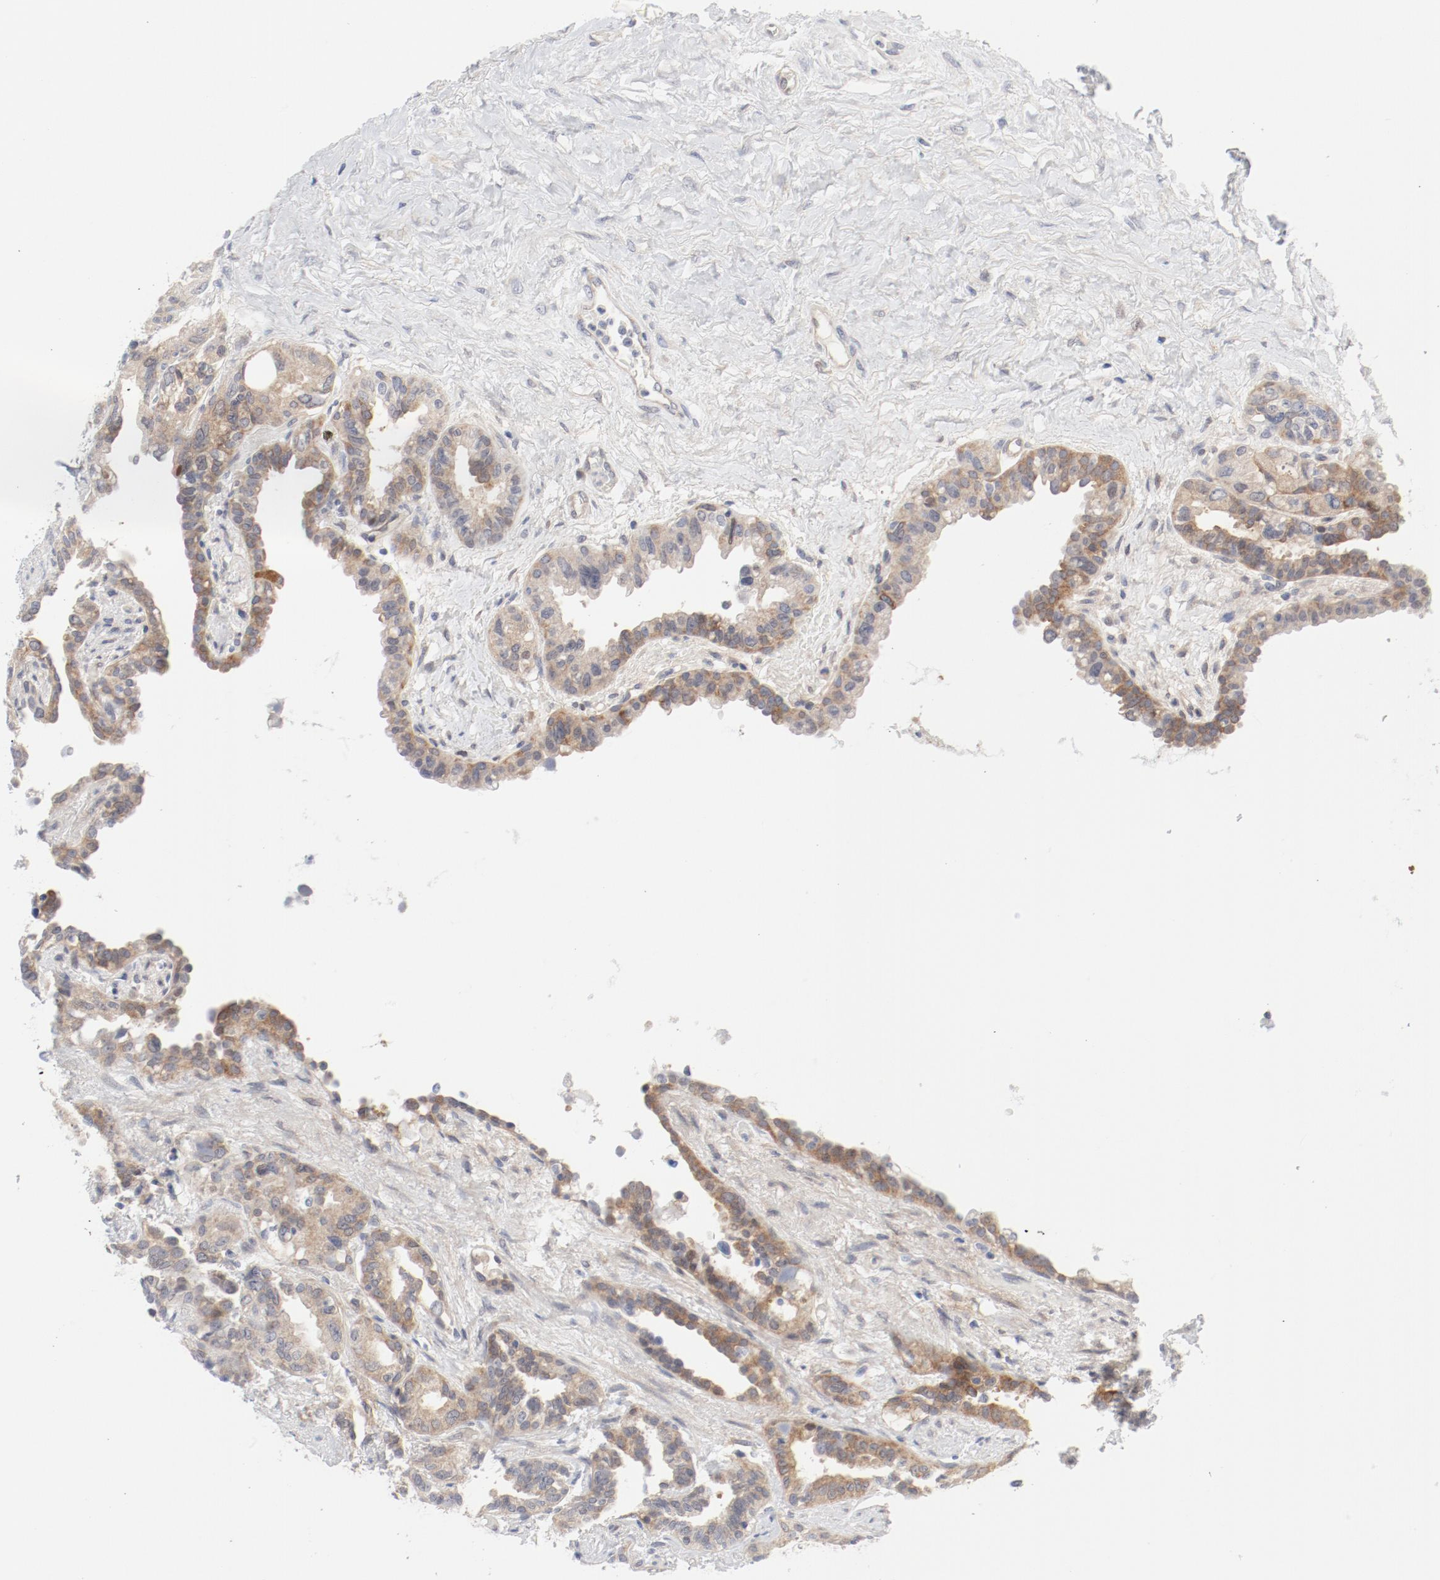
{"staining": {"intensity": "moderate", "quantity": ">75%", "location": "cytoplasmic/membranous"}, "tissue": "seminal vesicle", "cell_type": "Glandular cells", "image_type": "normal", "snomed": [{"axis": "morphology", "description": "Normal tissue, NOS"}, {"axis": "topography", "description": "Seminal veicle"}], "caption": "Human seminal vesicle stained with a brown dye demonstrates moderate cytoplasmic/membranous positive staining in about >75% of glandular cells.", "gene": "BAD", "patient": {"sex": "male", "age": 61}}